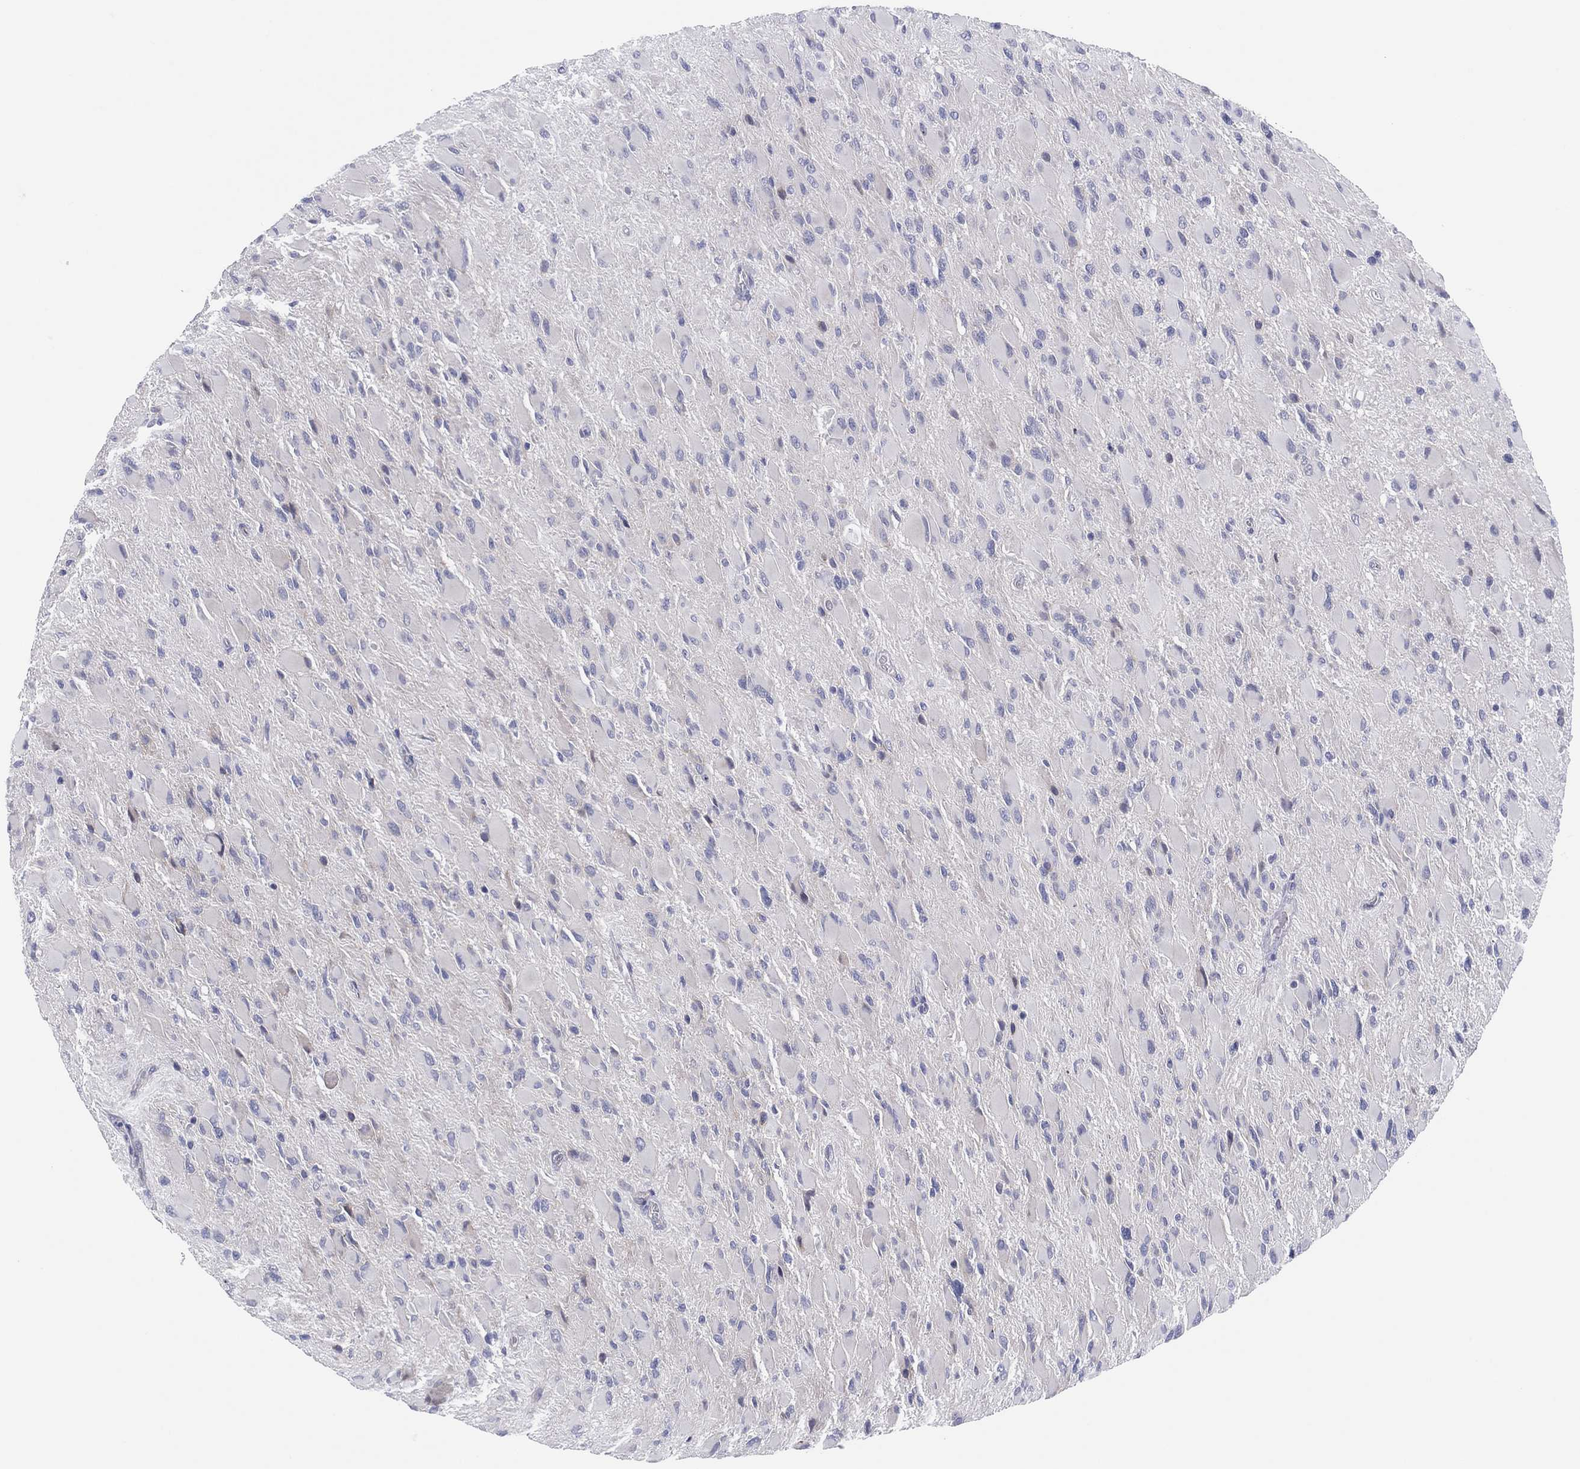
{"staining": {"intensity": "negative", "quantity": "none", "location": "none"}, "tissue": "glioma", "cell_type": "Tumor cells", "image_type": "cancer", "snomed": [{"axis": "morphology", "description": "Glioma, malignant, High grade"}, {"axis": "topography", "description": "Cerebral cortex"}], "caption": "Micrograph shows no protein staining in tumor cells of malignant glioma (high-grade) tissue. (Brightfield microscopy of DAB (3,3'-diaminobenzidine) immunohistochemistry (IHC) at high magnification).", "gene": "HEATR4", "patient": {"sex": "female", "age": 36}}